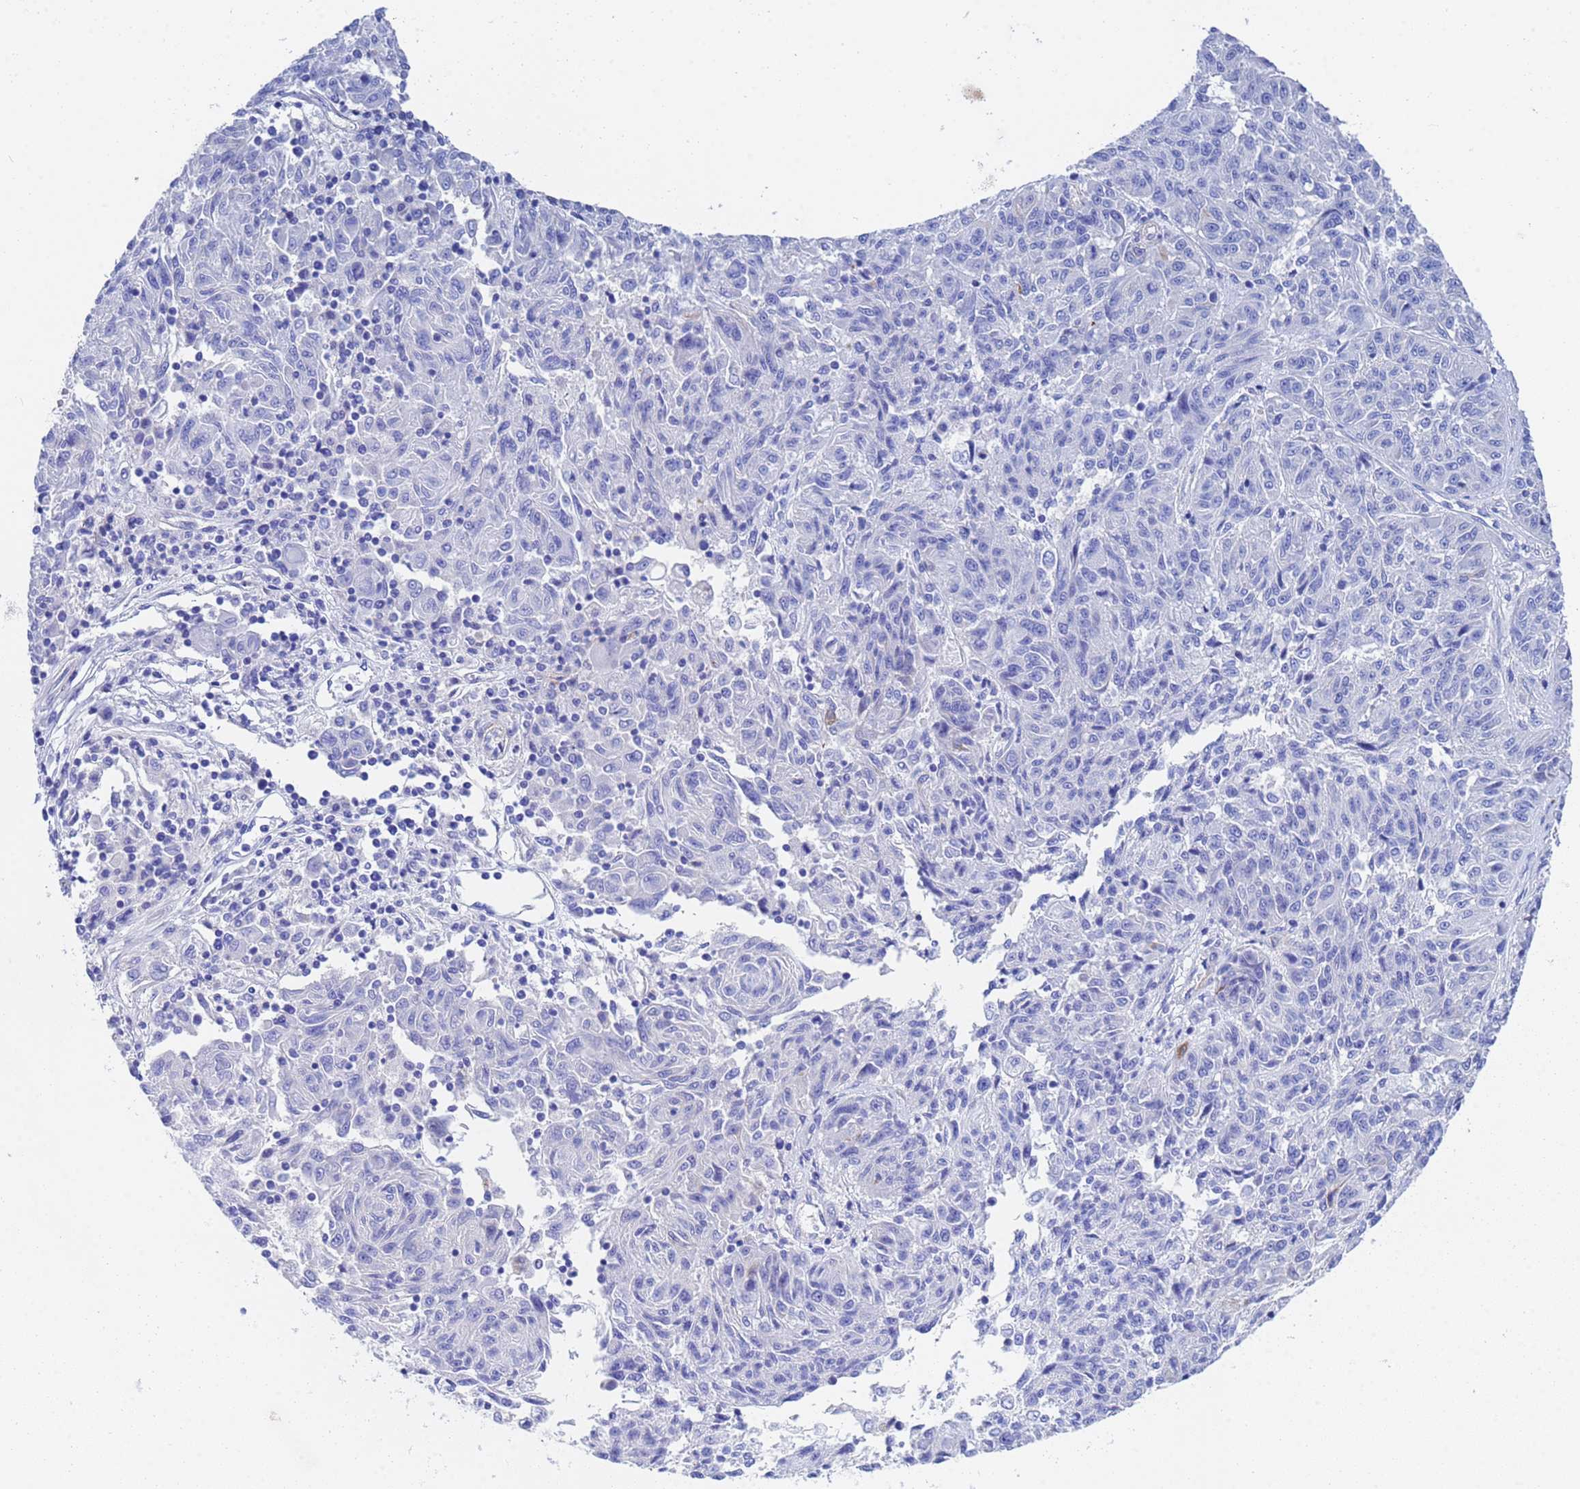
{"staining": {"intensity": "negative", "quantity": "none", "location": "none"}, "tissue": "melanoma", "cell_type": "Tumor cells", "image_type": "cancer", "snomed": [{"axis": "morphology", "description": "Malignant melanoma, NOS"}, {"axis": "topography", "description": "Skin"}], "caption": "DAB immunohistochemical staining of melanoma shows no significant expression in tumor cells.", "gene": "CST4", "patient": {"sex": "male", "age": 53}}